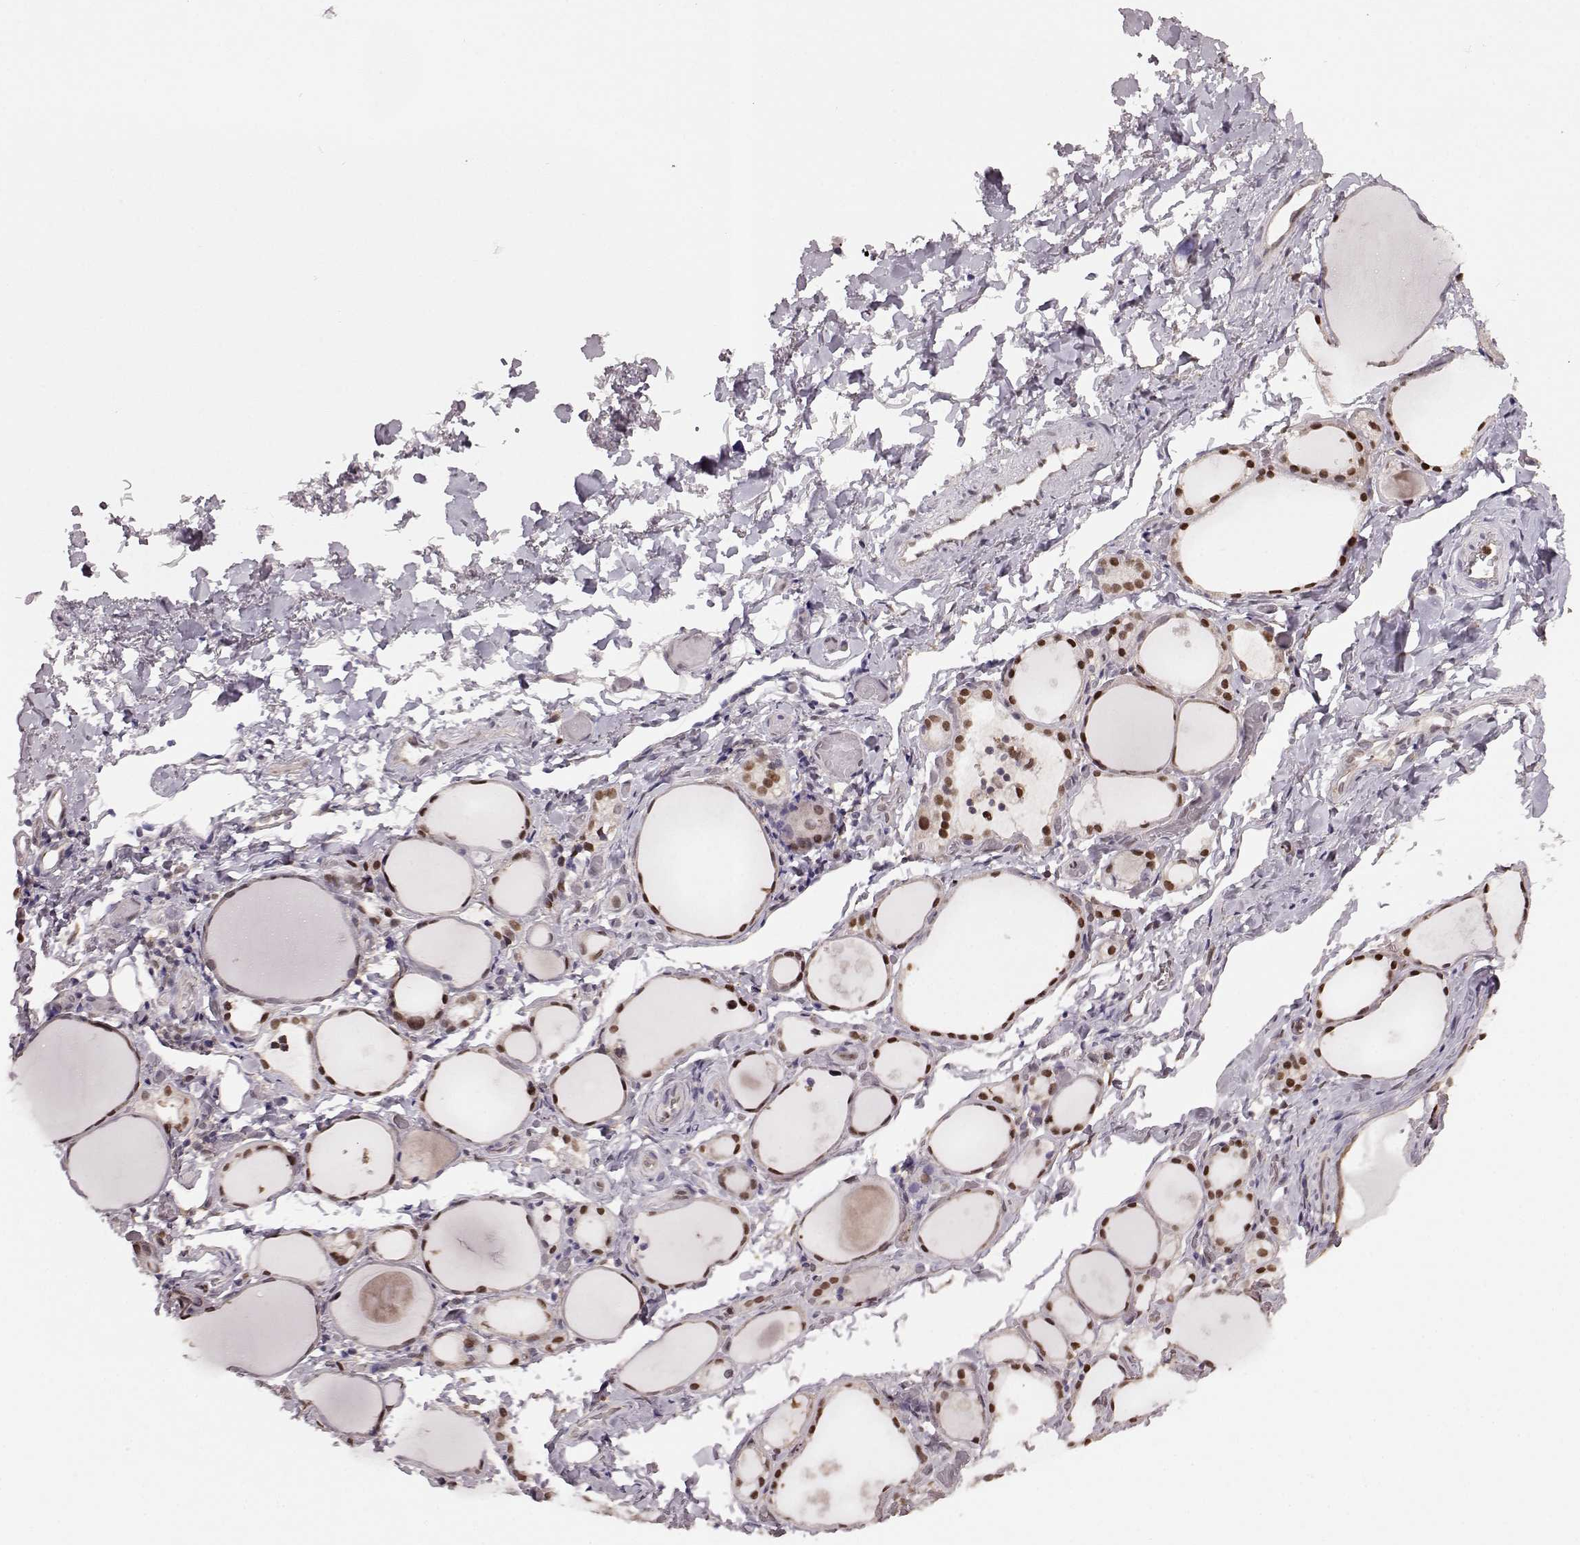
{"staining": {"intensity": "strong", "quantity": ">75%", "location": "nuclear"}, "tissue": "thyroid gland", "cell_type": "Glandular cells", "image_type": "normal", "snomed": [{"axis": "morphology", "description": "Normal tissue, NOS"}, {"axis": "topography", "description": "Thyroid gland"}], "caption": "High-power microscopy captured an immunohistochemistry photomicrograph of benign thyroid gland, revealing strong nuclear positivity in about >75% of glandular cells. Immunohistochemistry stains the protein of interest in brown and the nuclei are stained blue.", "gene": "KLF6", "patient": {"sex": "male", "age": 68}}